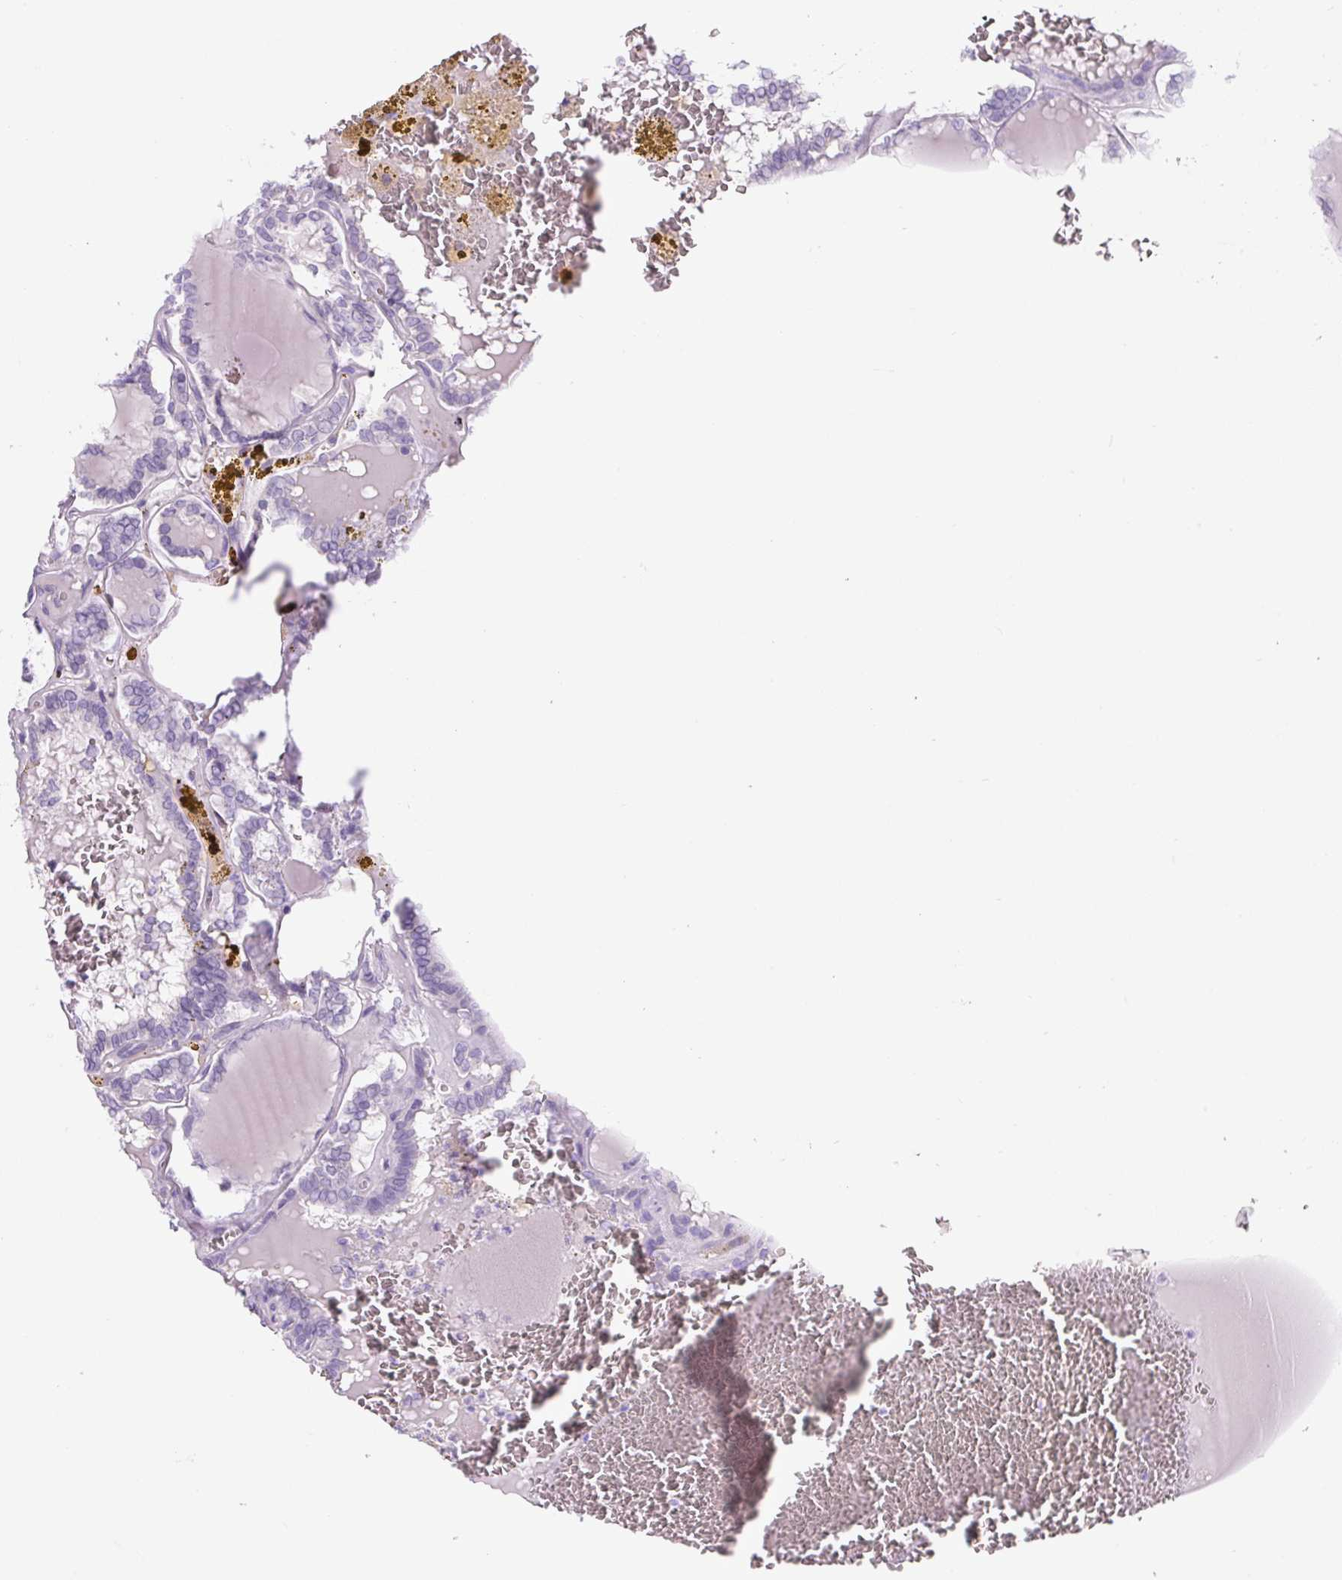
{"staining": {"intensity": "negative", "quantity": "none", "location": "none"}, "tissue": "thyroid cancer", "cell_type": "Tumor cells", "image_type": "cancer", "snomed": [{"axis": "morphology", "description": "Papillary adenocarcinoma, NOS"}, {"axis": "topography", "description": "Thyroid gland"}], "caption": "Protein analysis of thyroid cancer (papillary adenocarcinoma) demonstrates no significant staining in tumor cells. (DAB immunohistochemistry with hematoxylin counter stain).", "gene": "CHGA", "patient": {"sex": "female", "age": 72}}